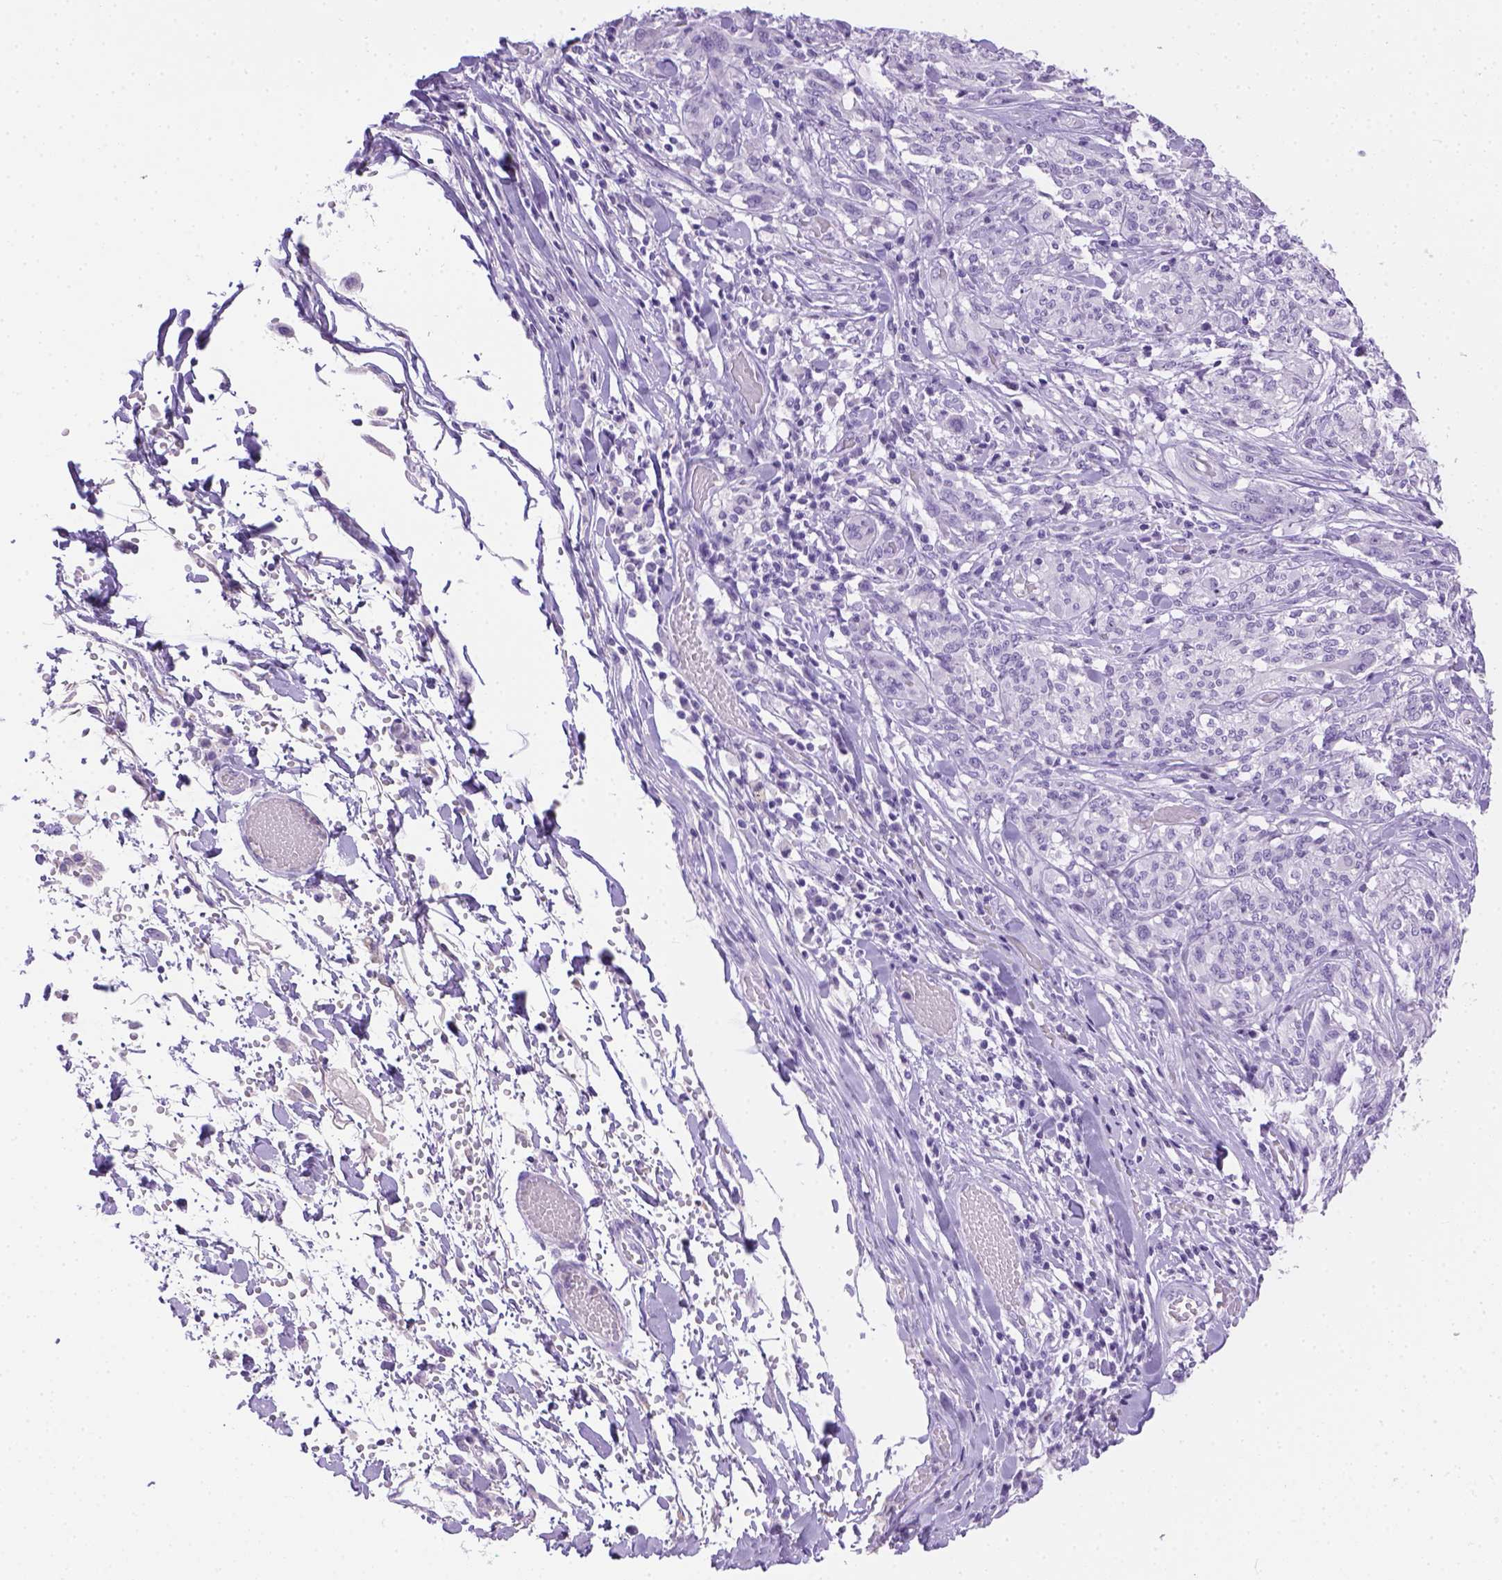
{"staining": {"intensity": "negative", "quantity": "none", "location": "none"}, "tissue": "melanoma", "cell_type": "Tumor cells", "image_type": "cancer", "snomed": [{"axis": "morphology", "description": "Malignant melanoma, NOS"}, {"axis": "topography", "description": "Skin"}], "caption": "Human melanoma stained for a protein using immunohistochemistry reveals no staining in tumor cells.", "gene": "TMEM38A", "patient": {"sex": "female", "age": 91}}